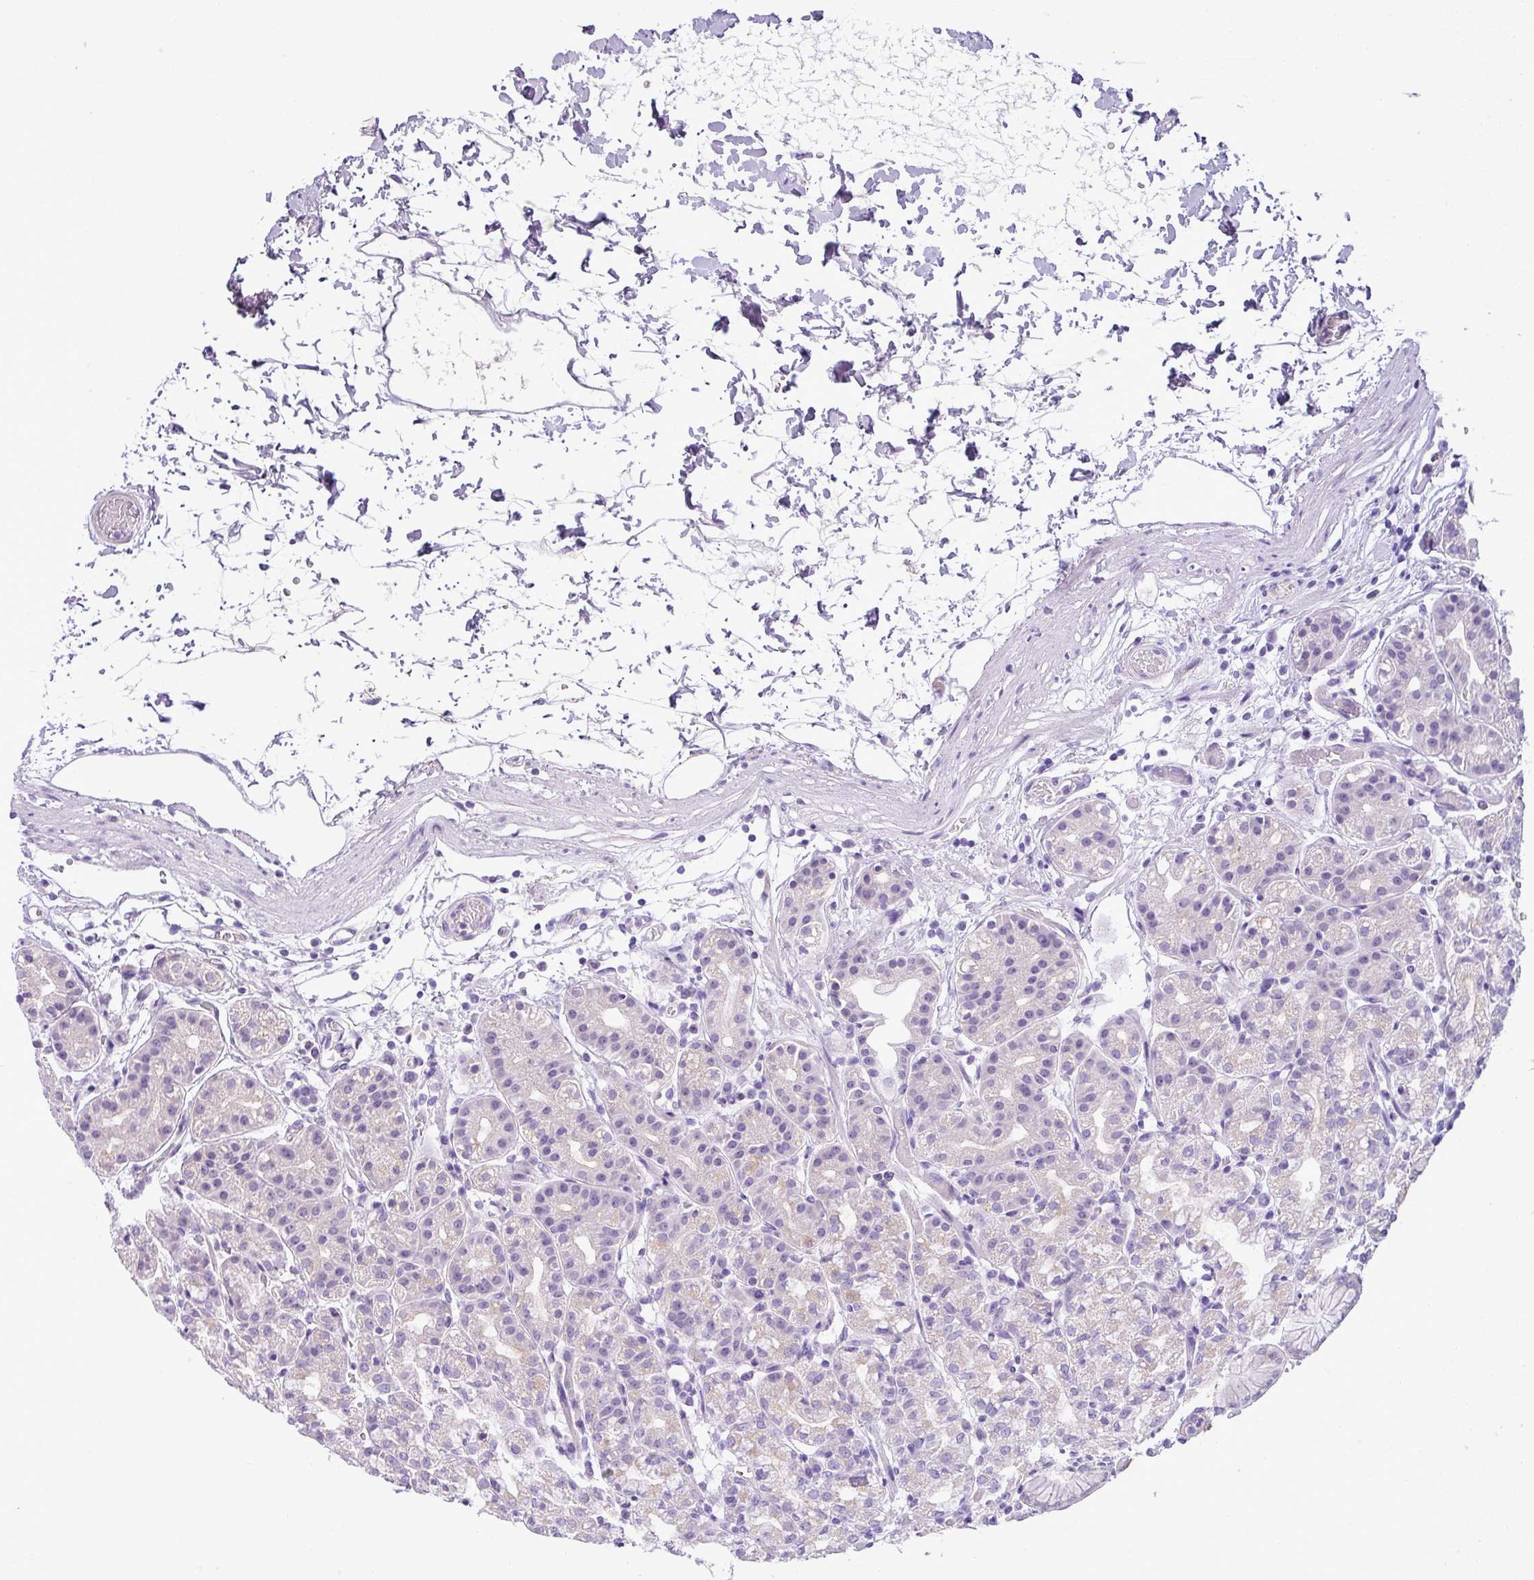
{"staining": {"intensity": "negative", "quantity": "none", "location": "none"}, "tissue": "stomach", "cell_type": "Glandular cells", "image_type": "normal", "snomed": [{"axis": "morphology", "description": "Normal tissue, NOS"}, {"axis": "topography", "description": "Stomach"}], "caption": "Immunohistochemical staining of benign stomach shows no significant expression in glandular cells.", "gene": "ENSG00000273748", "patient": {"sex": "female", "age": 57}}